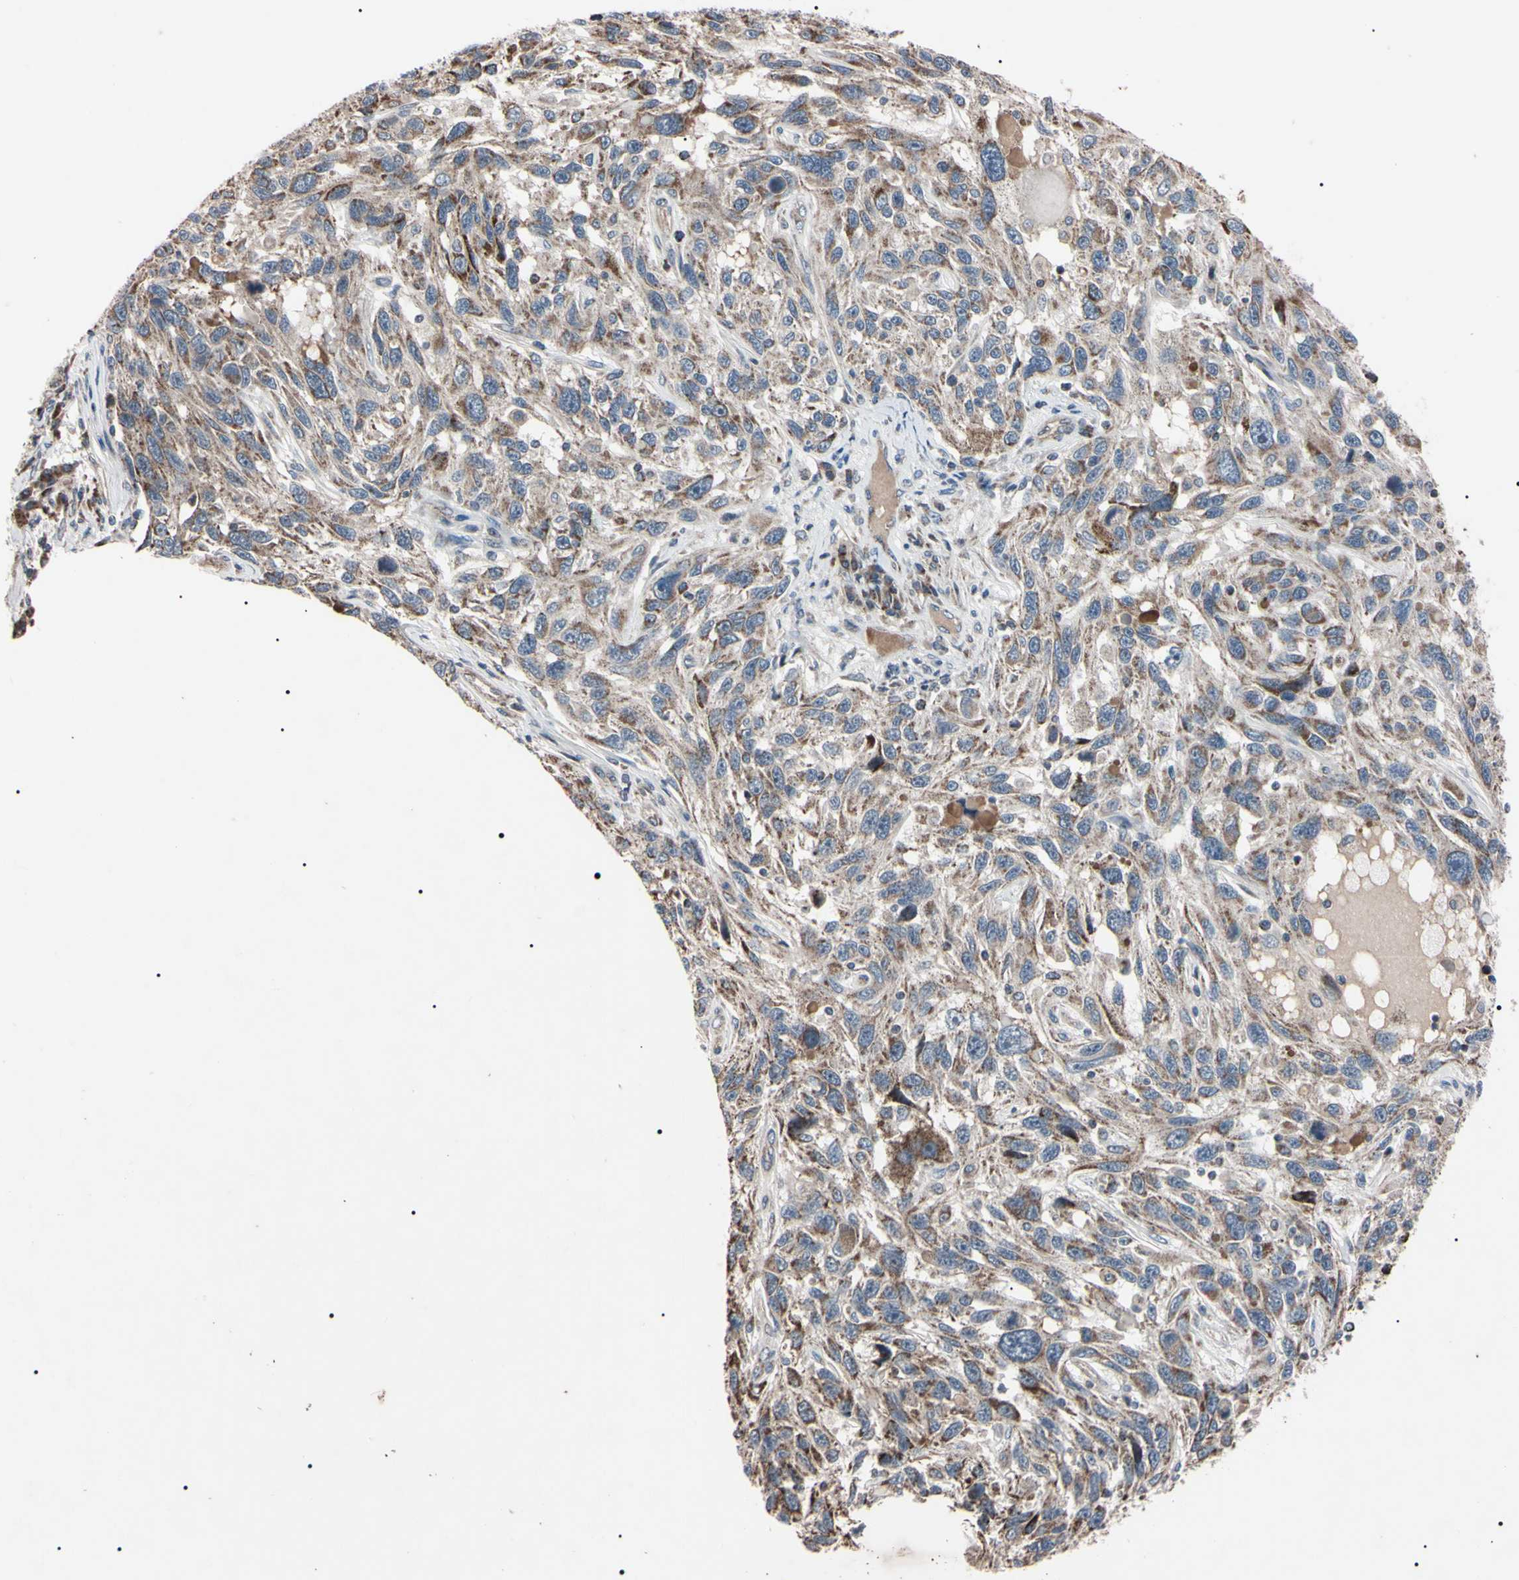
{"staining": {"intensity": "weak", "quantity": "<25%", "location": "cytoplasmic/membranous"}, "tissue": "melanoma", "cell_type": "Tumor cells", "image_type": "cancer", "snomed": [{"axis": "morphology", "description": "Malignant melanoma, NOS"}, {"axis": "topography", "description": "Skin"}], "caption": "Tumor cells show no significant protein expression in melanoma.", "gene": "TNFRSF1A", "patient": {"sex": "male", "age": 53}}